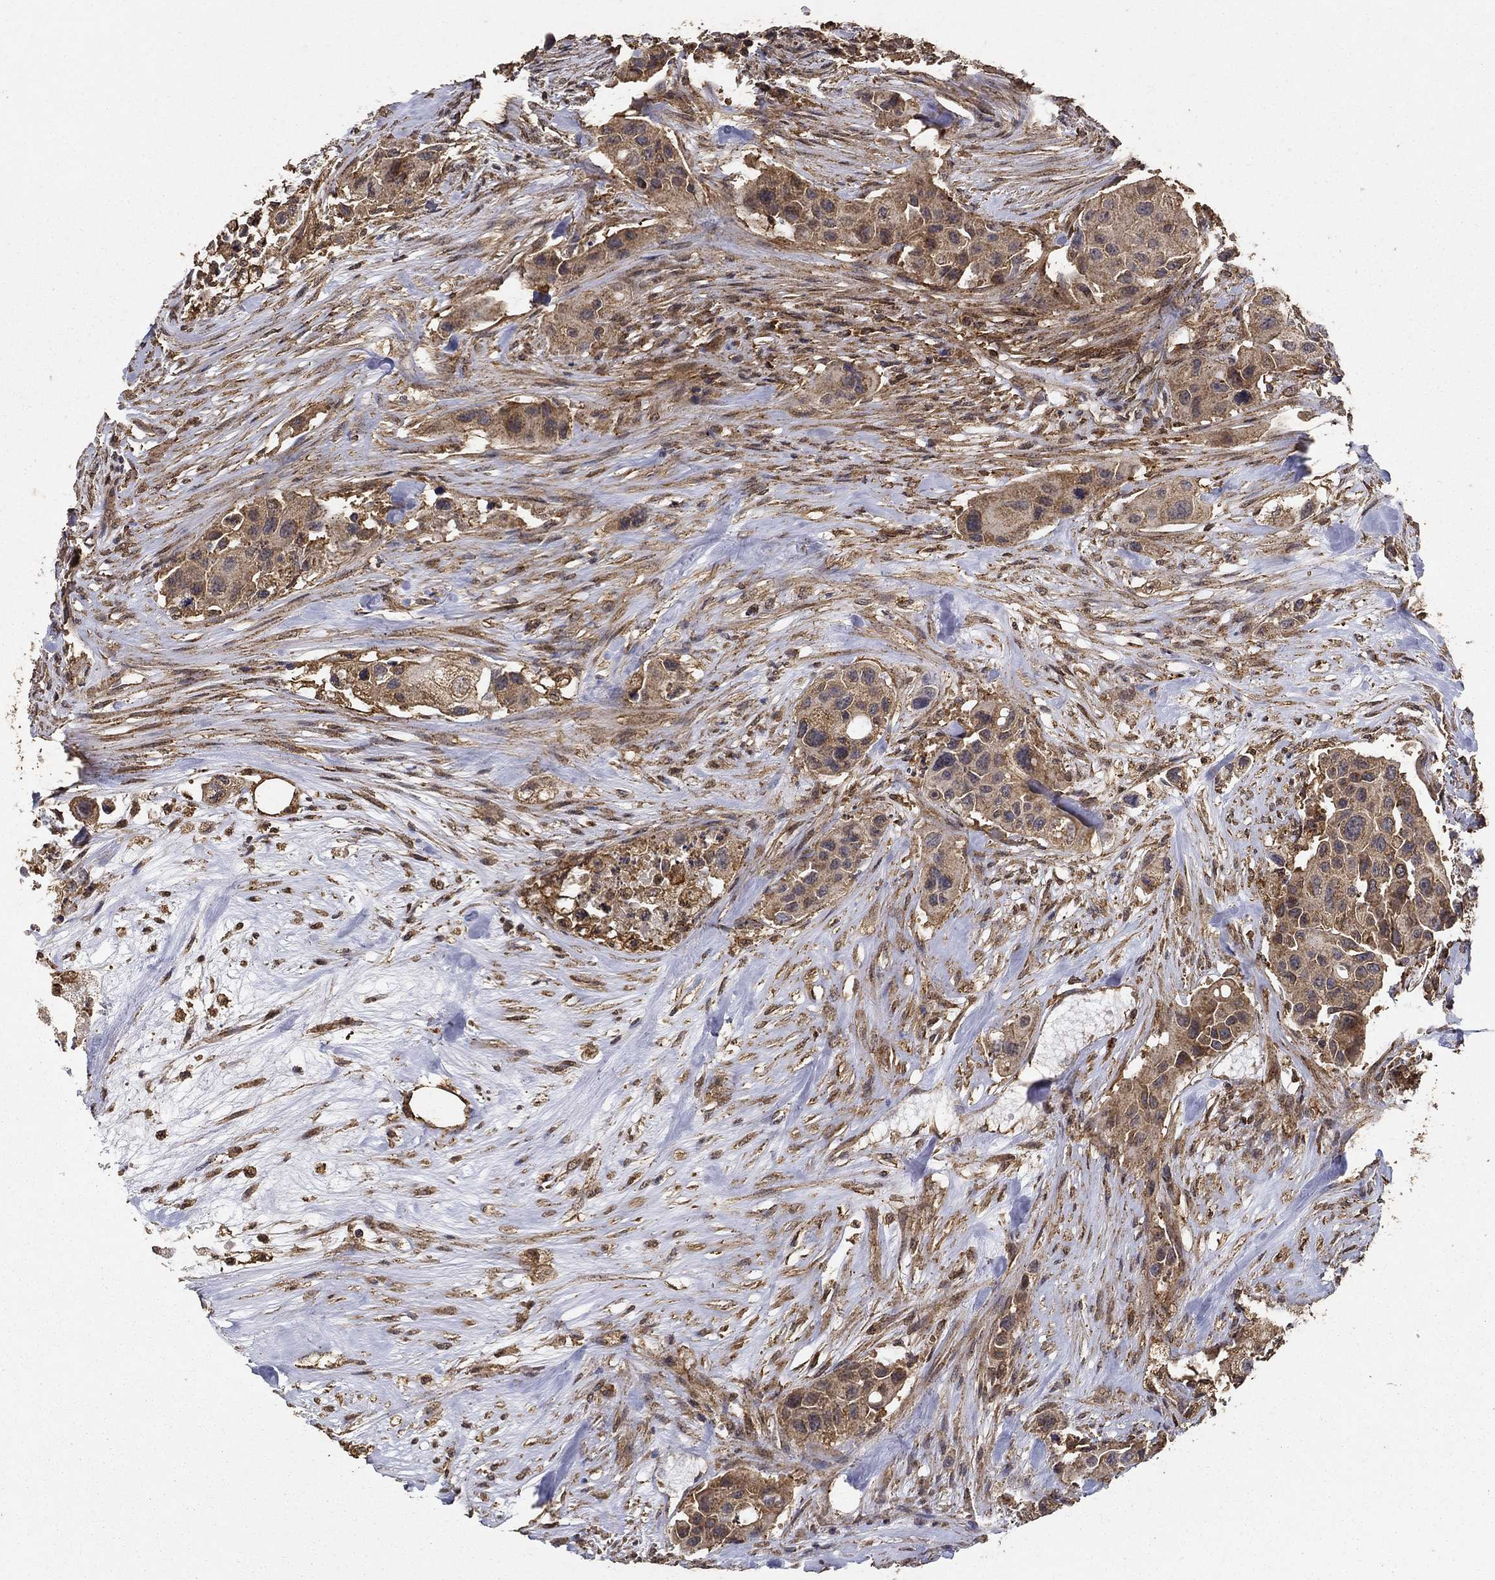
{"staining": {"intensity": "weak", "quantity": ">75%", "location": "cytoplasmic/membranous"}, "tissue": "urothelial cancer", "cell_type": "Tumor cells", "image_type": "cancer", "snomed": [{"axis": "morphology", "description": "Urothelial carcinoma, High grade"}, {"axis": "topography", "description": "Urinary bladder"}], "caption": "IHC image of human urothelial cancer stained for a protein (brown), which shows low levels of weak cytoplasmic/membranous expression in approximately >75% of tumor cells.", "gene": "IFRD1", "patient": {"sex": "female", "age": 73}}